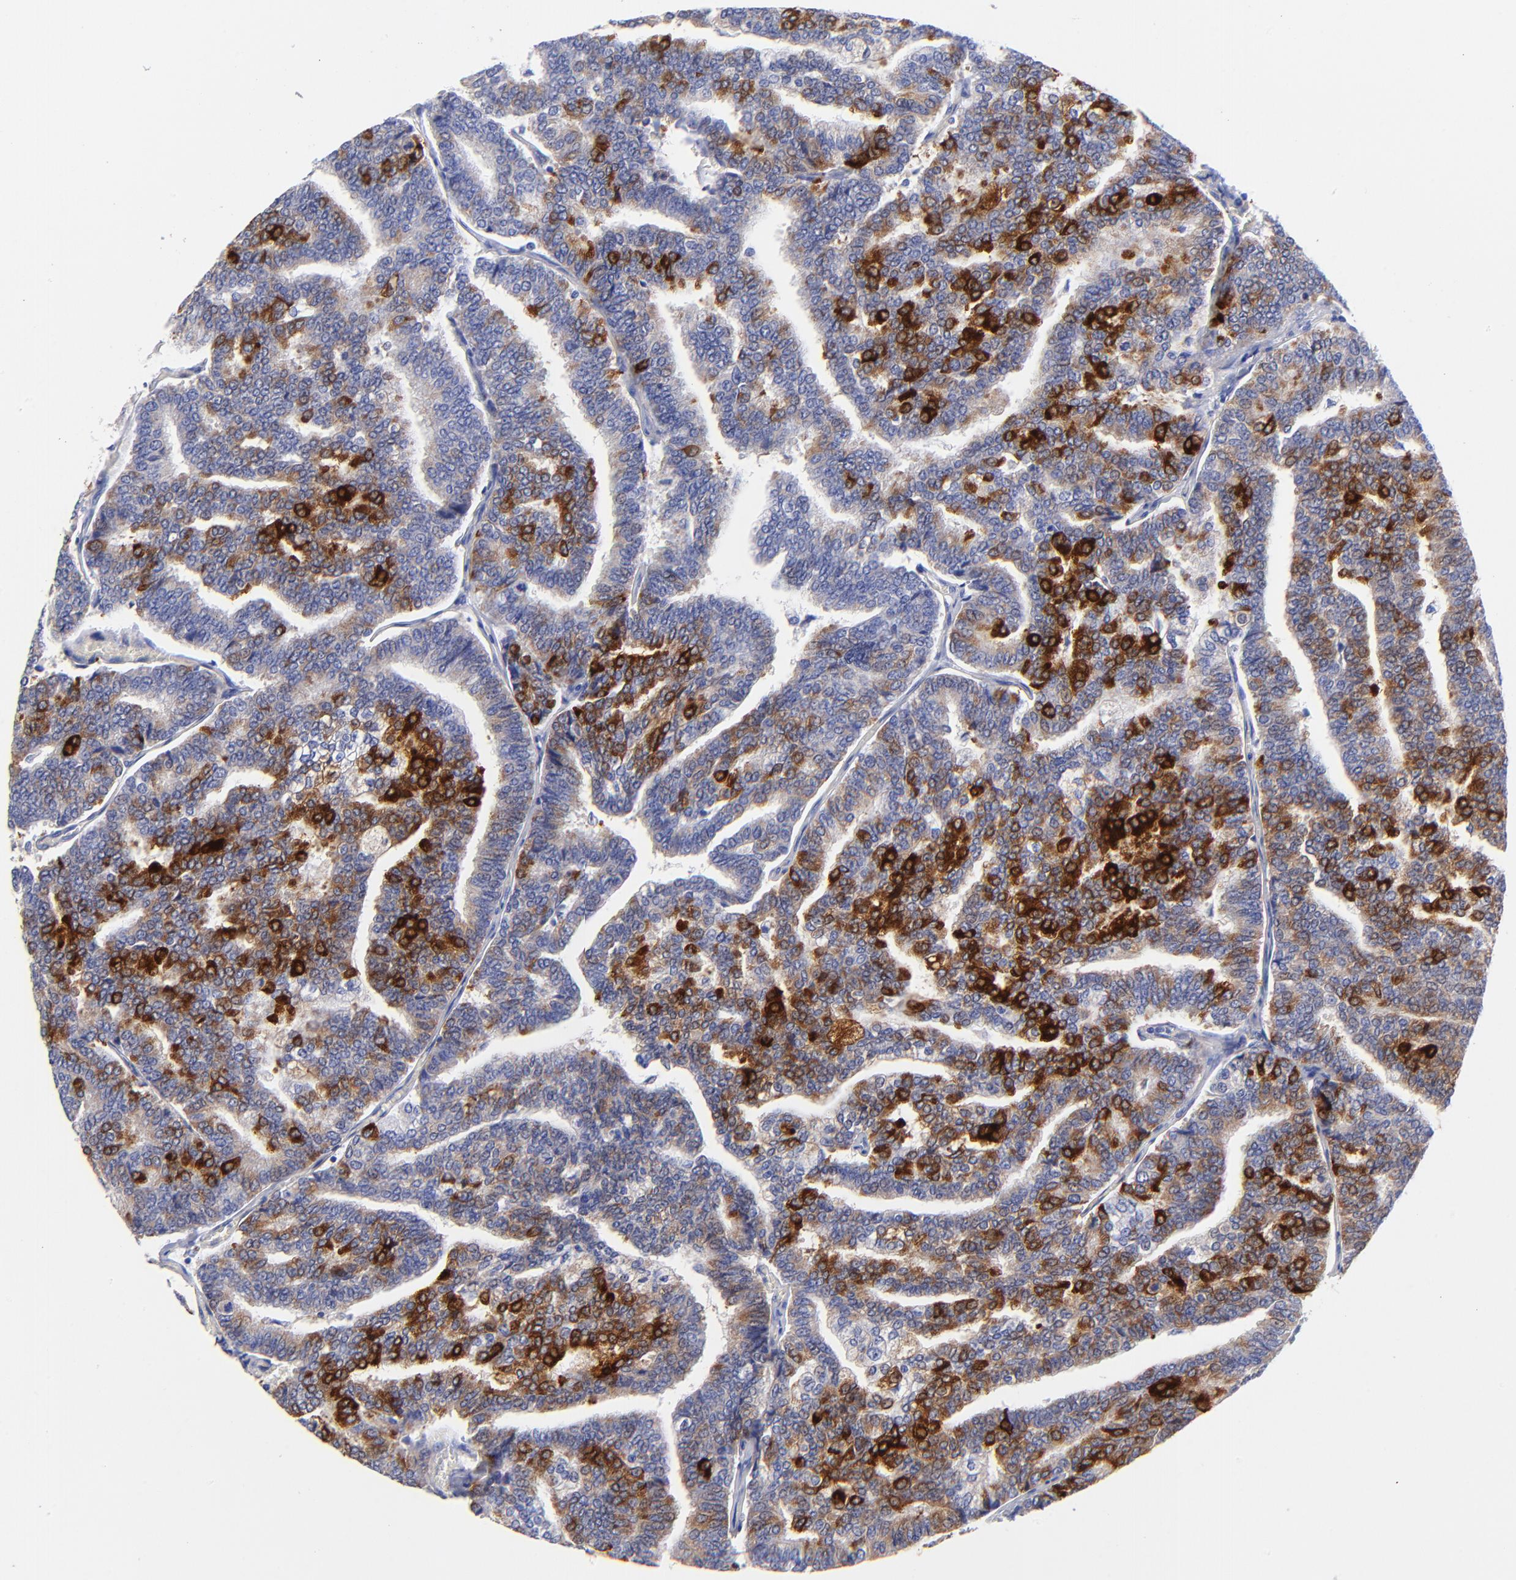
{"staining": {"intensity": "strong", "quantity": "<25%", "location": "cytoplasmic/membranous"}, "tissue": "thyroid cancer", "cell_type": "Tumor cells", "image_type": "cancer", "snomed": [{"axis": "morphology", "description": "Papillary adenocarcinoma, NOS"}, {"axis": "topography", "description": "Thyroid gland"}], "caption": "A brown stain highlights strong cytoplasmic/membranous staining of a protein in human papillary adenocarcinoma (thyroid) tumor cells.", "gene": "HORMAD2", "patient": {"sex": "female", "age": 35}}